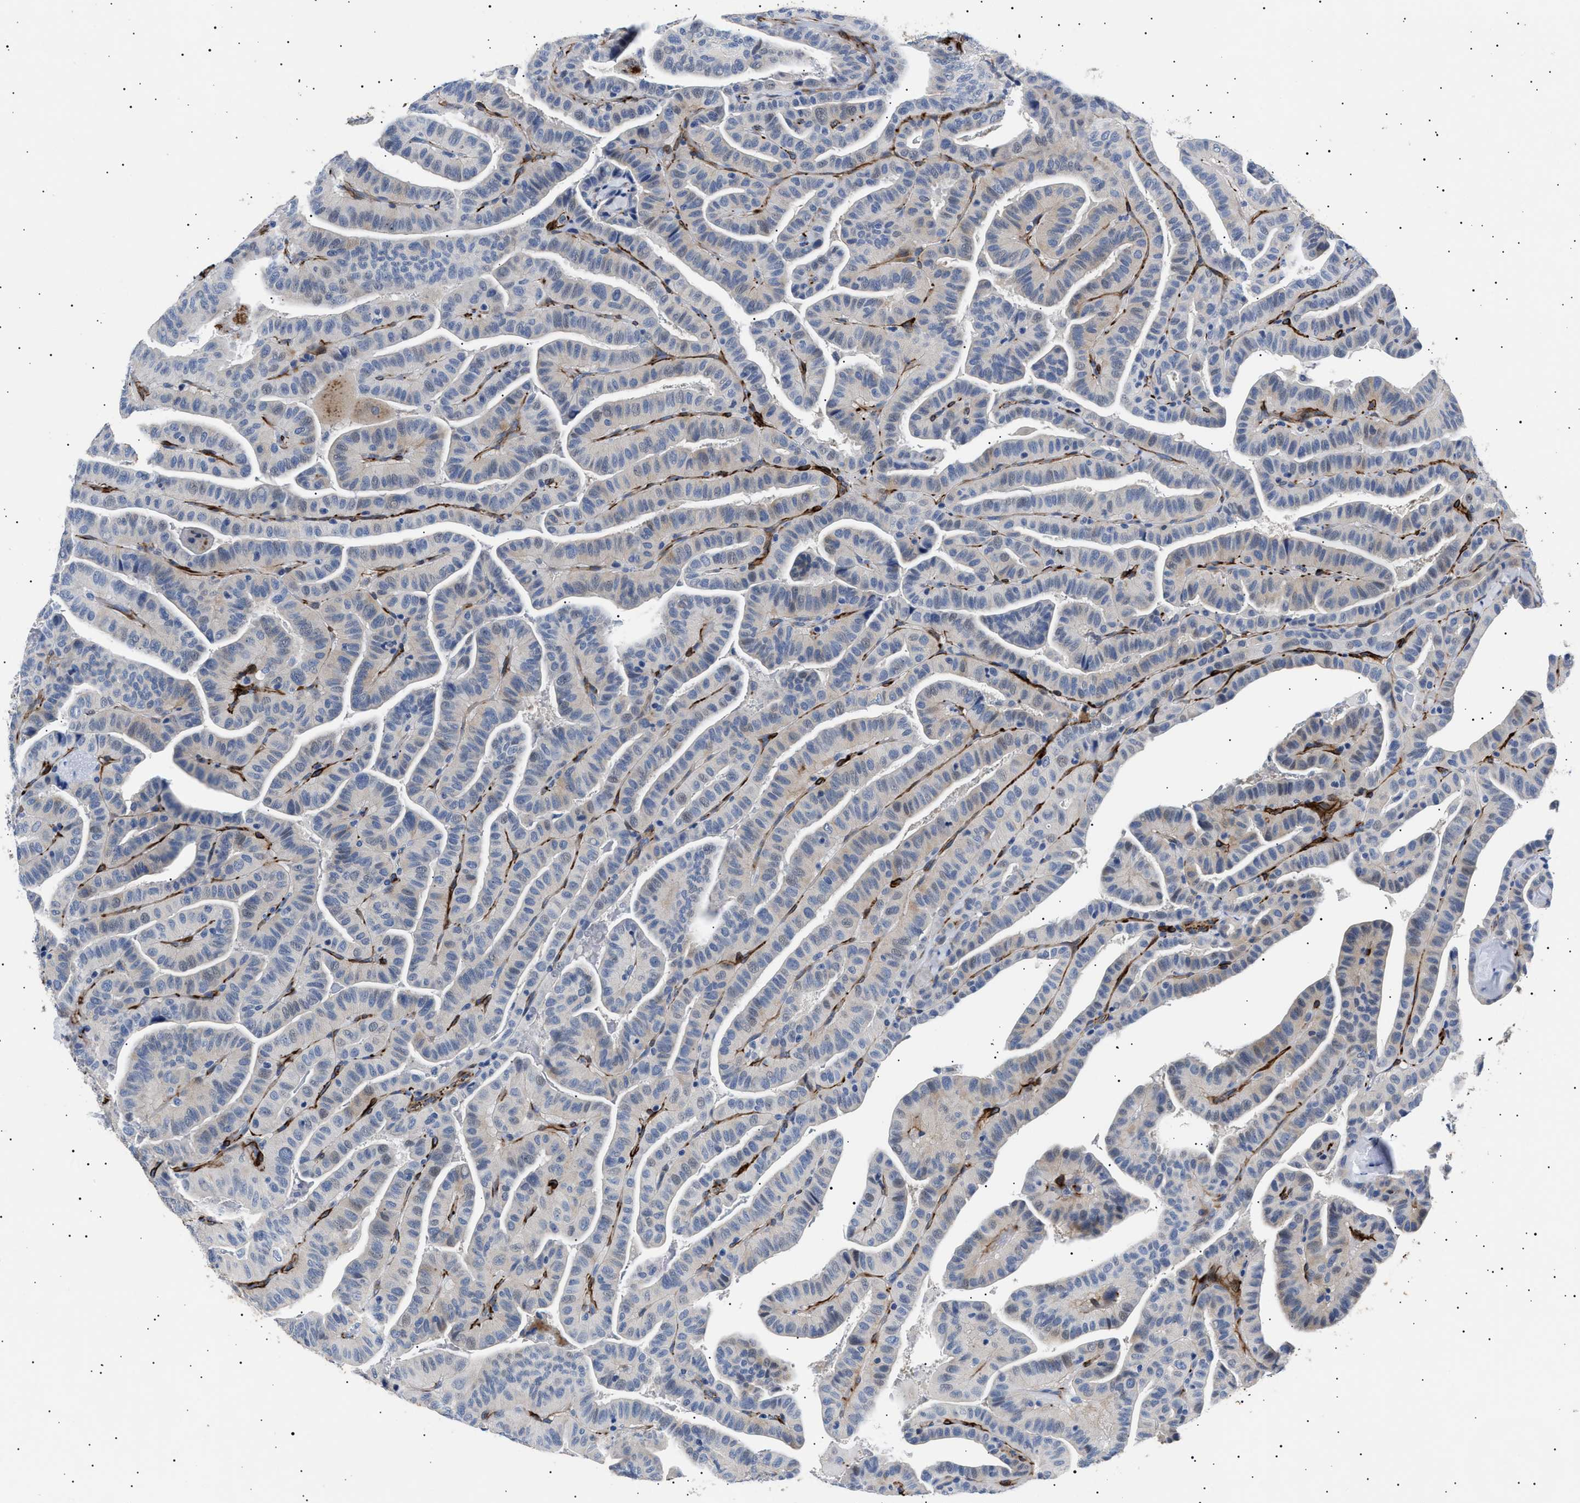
{"staining": {"intensity": "negative", "quantity": "none", "location": "none"}, "tissue": "thyroid cancer", "cell_type": "Tumor cells", "image_type": "cancer", "snomed": [{"axis": "morphology", "description": "Papillary adenocarcinoma, NOS"}, {"axis": "topography", "description": "Thyroid gland"}], "caption": "A high-resolution micrograph shows IHC staining of papillary adenocarcinoma (thyroid), which exhibits no significant staining in tumor cells.", "gene": "OLFML2A", "patient": {"sex": "male", "age": 77}}